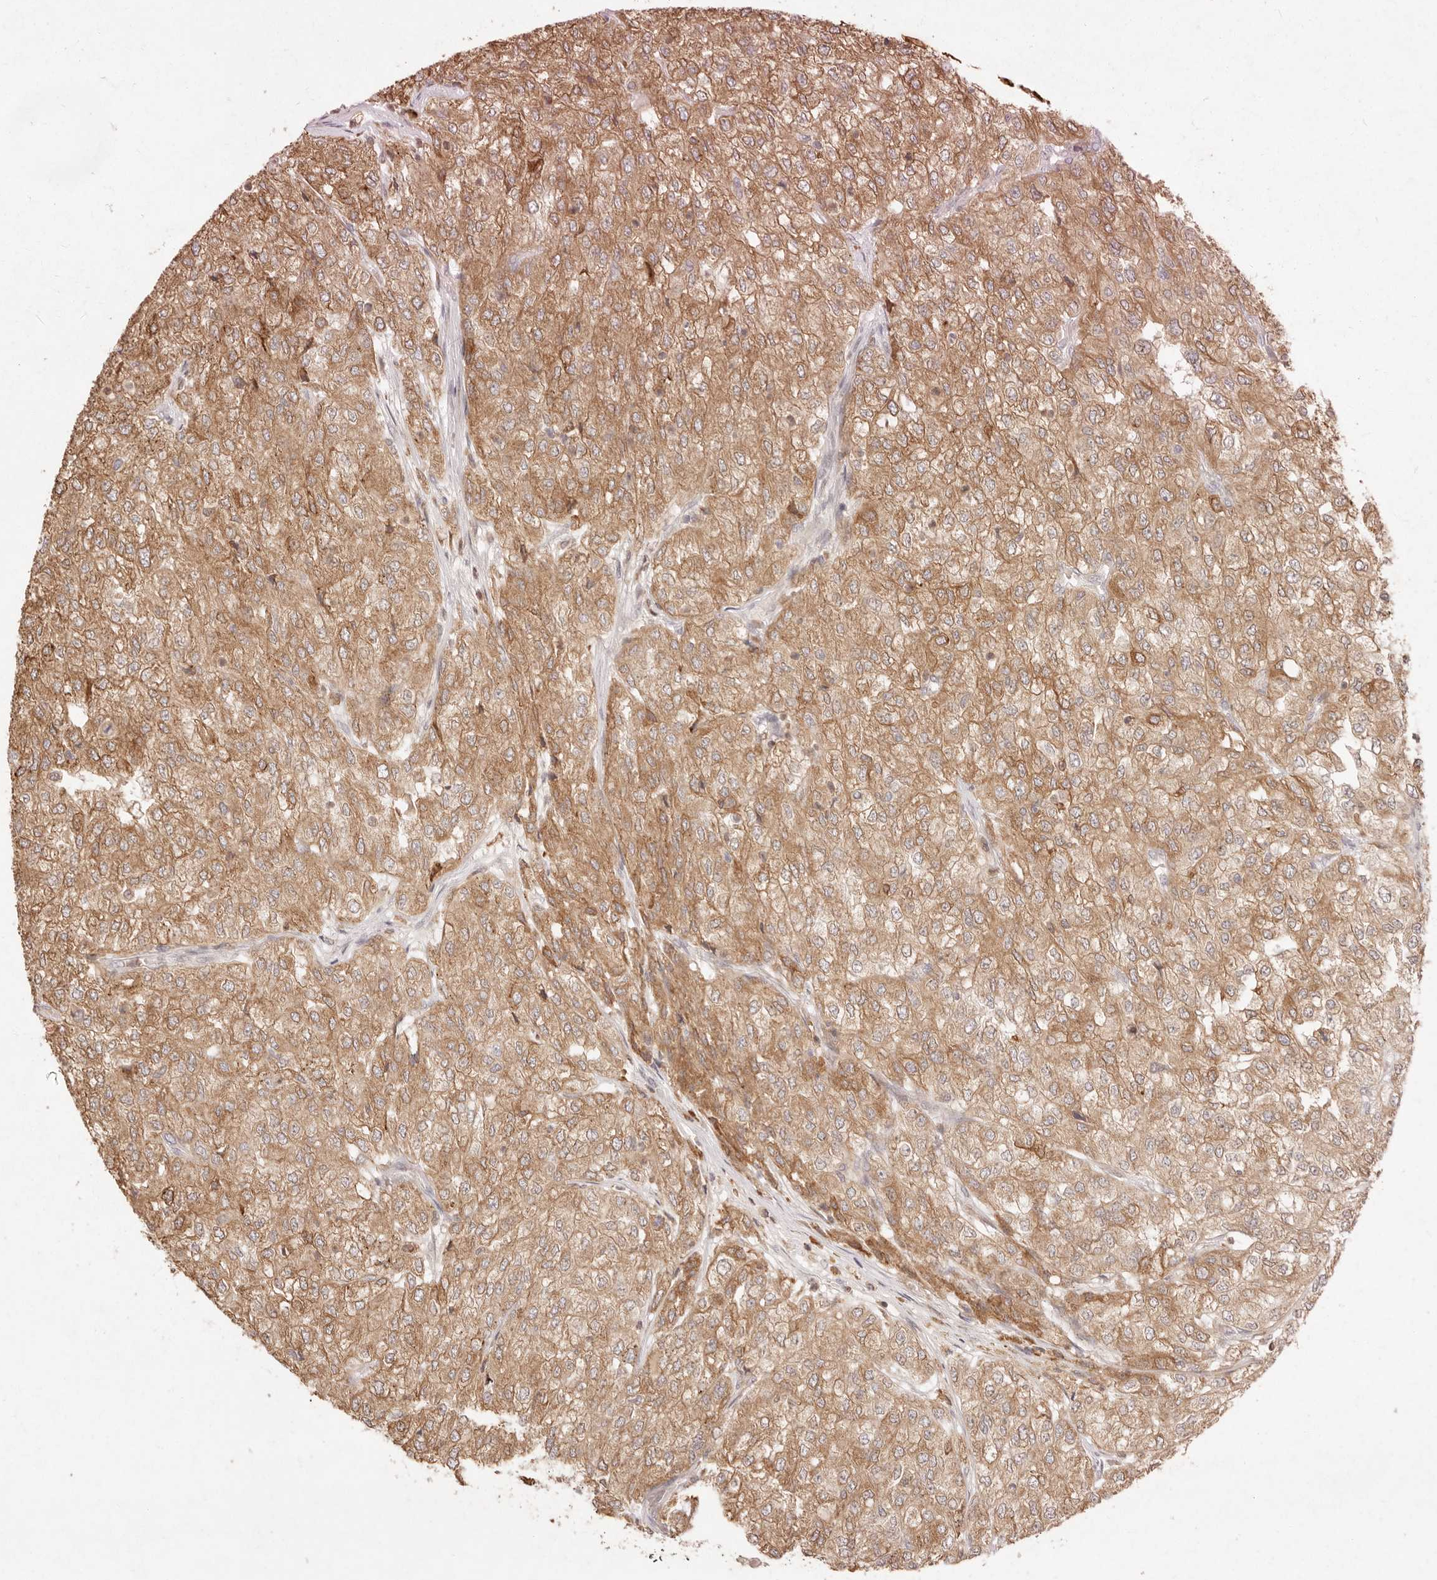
{"staining": {"intensity": "moderate", "quantity": ">75%", "location": "cytoplasmic/membranous"}, "tissue": "renal cancer", "cell_type": "Tumor cells", "image_type": "cancer", "snomed": [{"axis": "morphology", "description": "Adenocarcinoma, NOS"}, {"axis": "topography", "description": "Kidney"}], "caption": "A high-resolution photomicrograph shows IHC staining of renal cancer, which displays moderate cytoplasmic/membranous positivity in about >75% of tumor cells.", "gene": "C1orf127", "patient": {"sex": "female", "age": 54}}